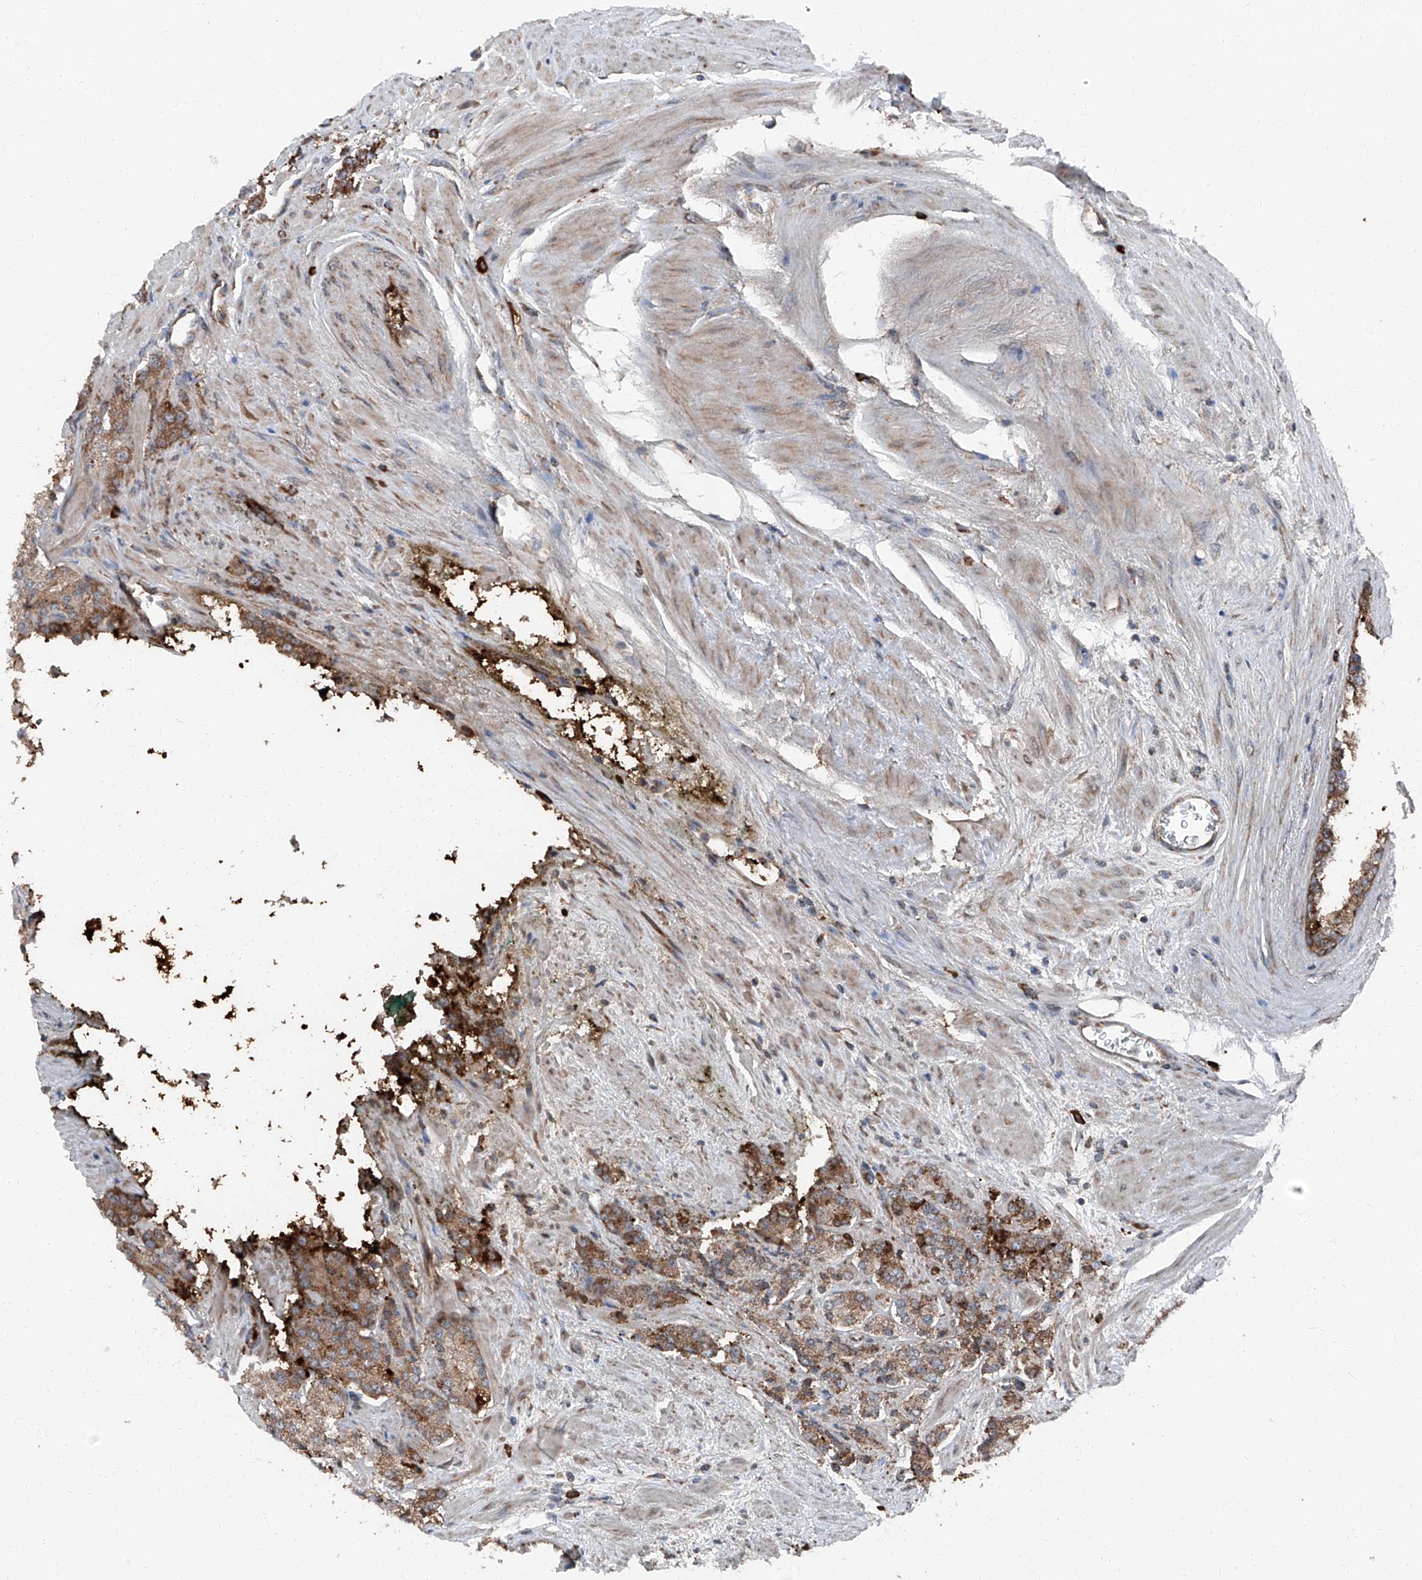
{"staining": {"intensity": "moderate", "quantity": "<25%", "location": "cytoplasmic/membranous"}, "tissue": "prostate cancer", "cell_type": "Tumor cells", "image_type": "cancer", "snomed": [{"axis": "morphology", "description": "Adenocarcinoma, High grade"}, {"axis": "topography", "description": "Prostate"}], "caption": "Tumor cells show moderate cytoplasmic/membranous positivity in about <25% of cells in prostate cancer (high-grade adenocarcinoma).", "gene": "LIMK1", "patient": {"sex": "male", "age": 71}}